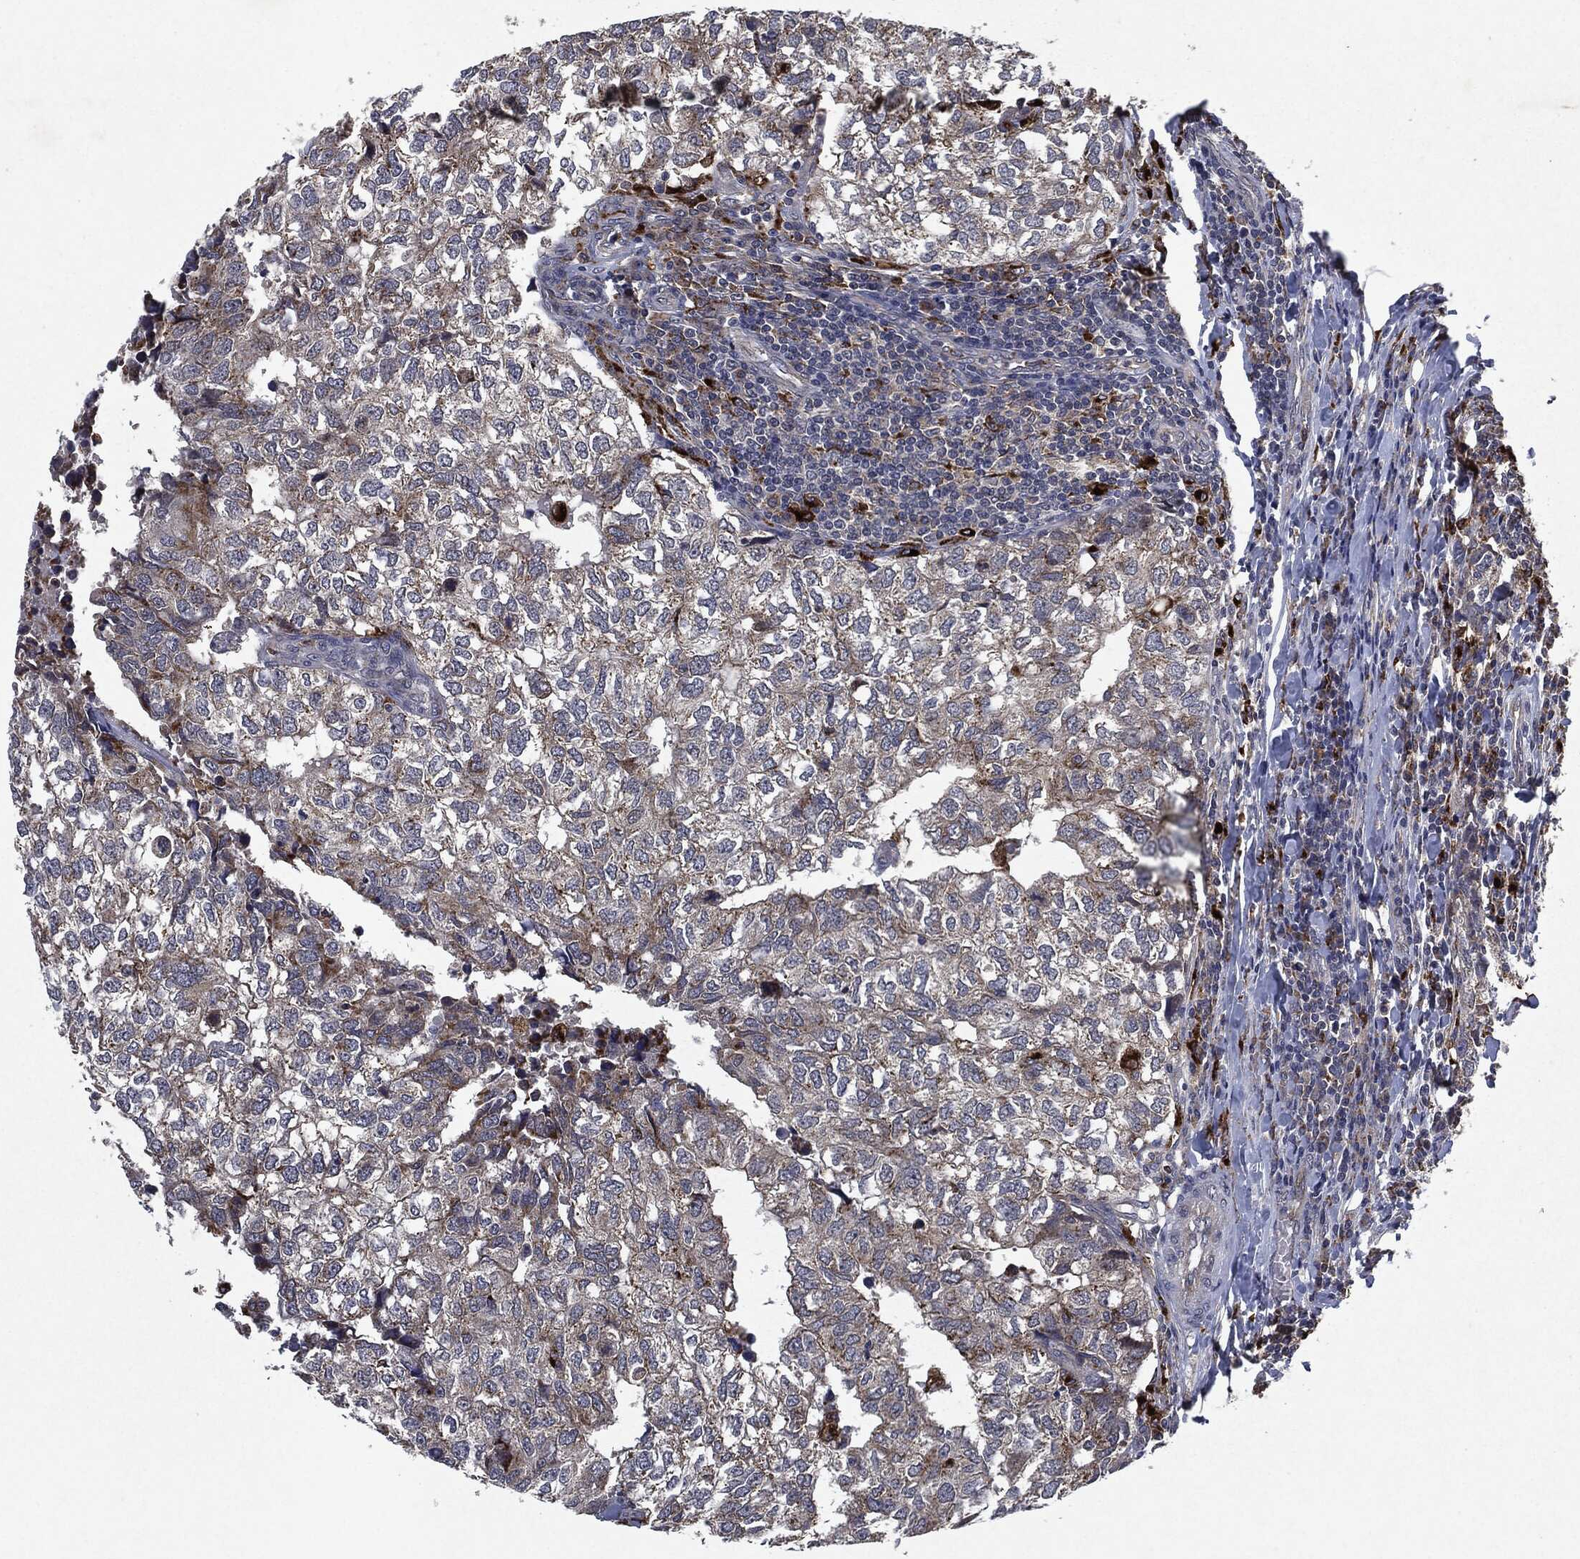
{"staining": {"intensity": "moderate", "quantity": "<25%", "location": "cytoplasmic/membranous"}, "tissue": "breast cancer", "cell_type": "Tumor cells", "image_type": "cancer", "snomed": [{"axis": "morphology", "description": "Duct carcinoma"}, {"axis": "topography", "description": "Breast"}], "caption": "Moderate cytoplasmic/membranous protein positivity is present in about <25% of tumor cells in intraductal carcinoma (breast).", "gene": "SLC31A2", "patient": {"sex": "female", "age": 30}}